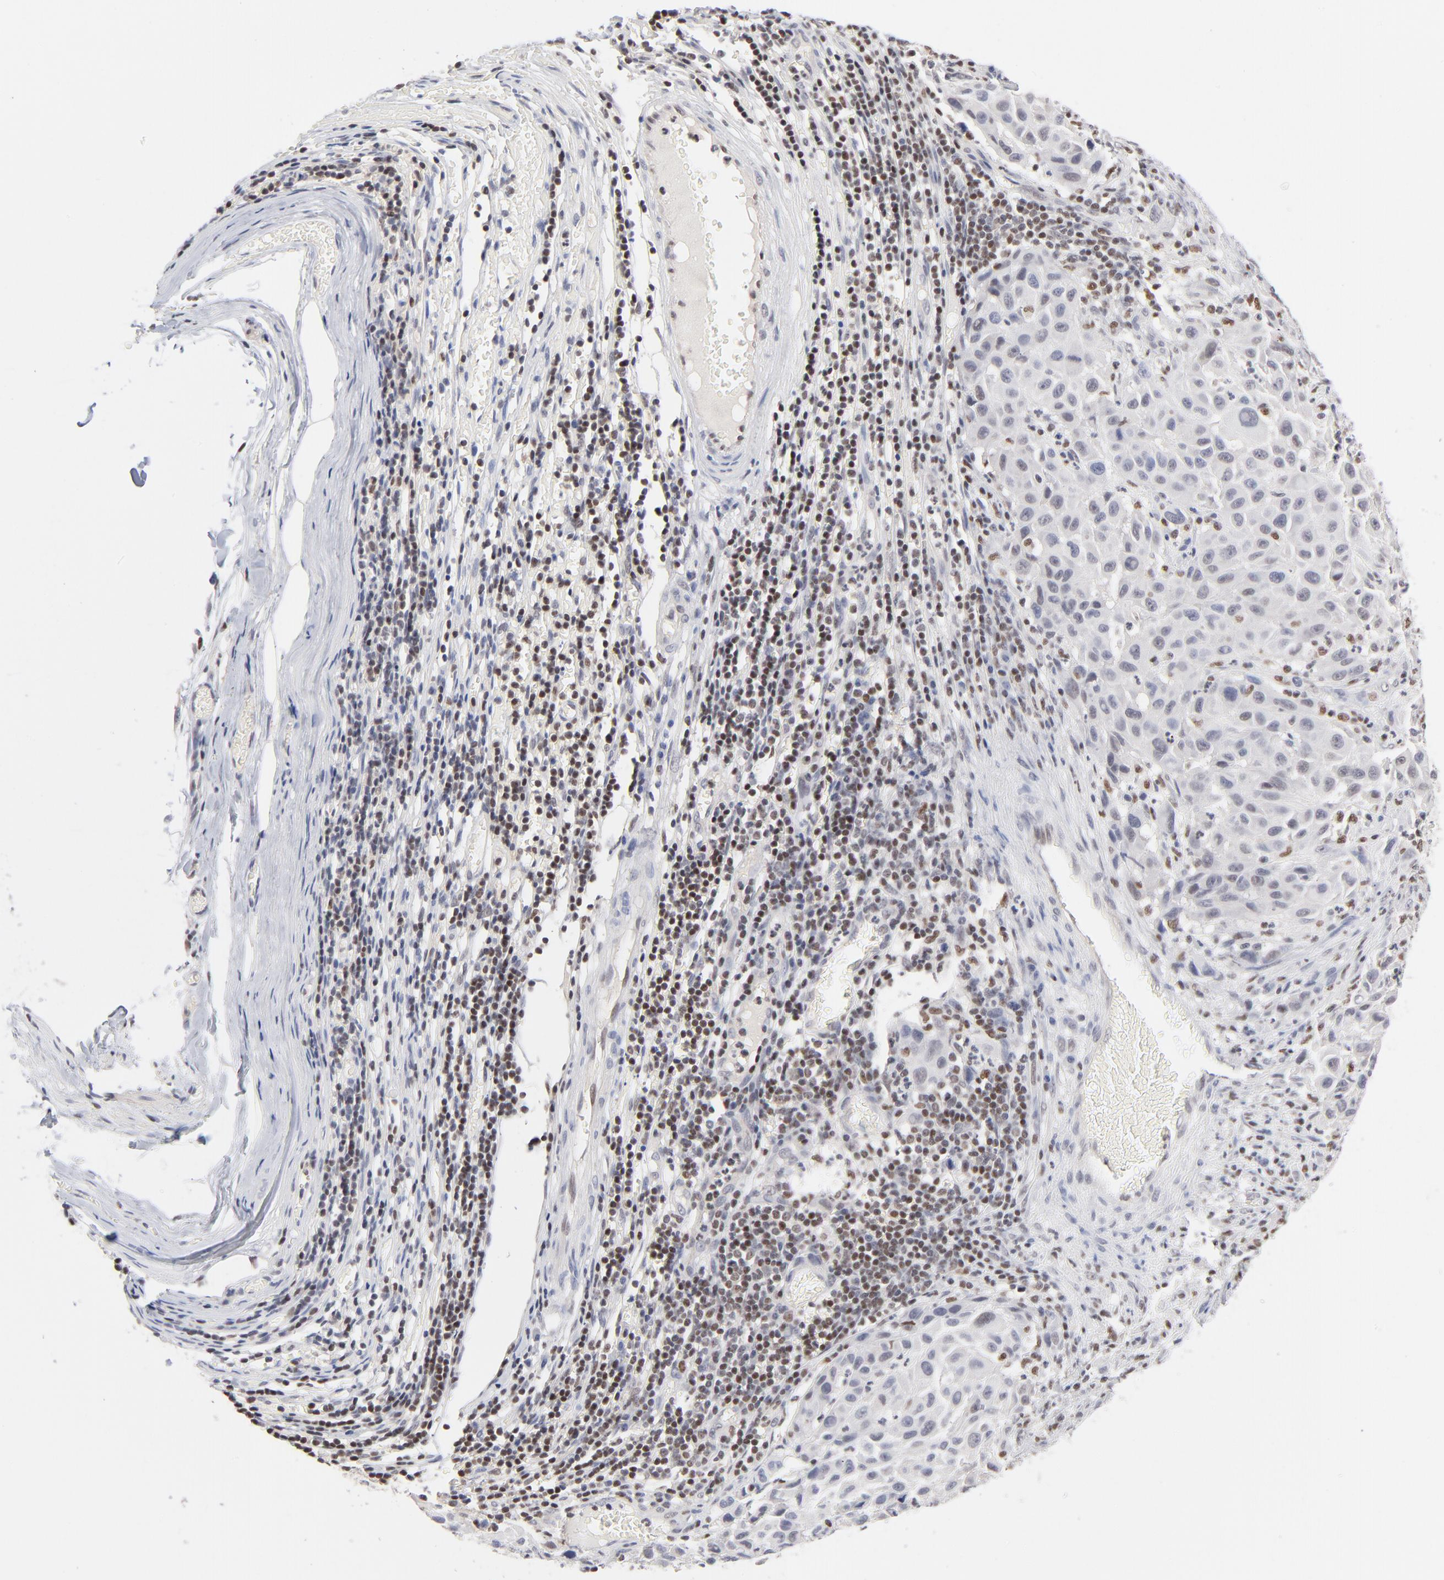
{"staining": {"intensity": "negative", "quantity": "none", "location": "none"}, "tissue": "melanoma", "cell_type": "Tumor cells", "image_type": "cancer", "snomed": [{"axis": "morphology", "description": "Malignant melanoma, Metastatic site"}, {"axis": "topography", "description": "Lymph node"}], "caption": "Immunohistochemistry histopathology image of human malignant melanoma (metastatic site) stained for a protein (brown), which displays no expression in tumor cells.", "gene": "MAX", "patient": {"sex": "male", "age": 61}}